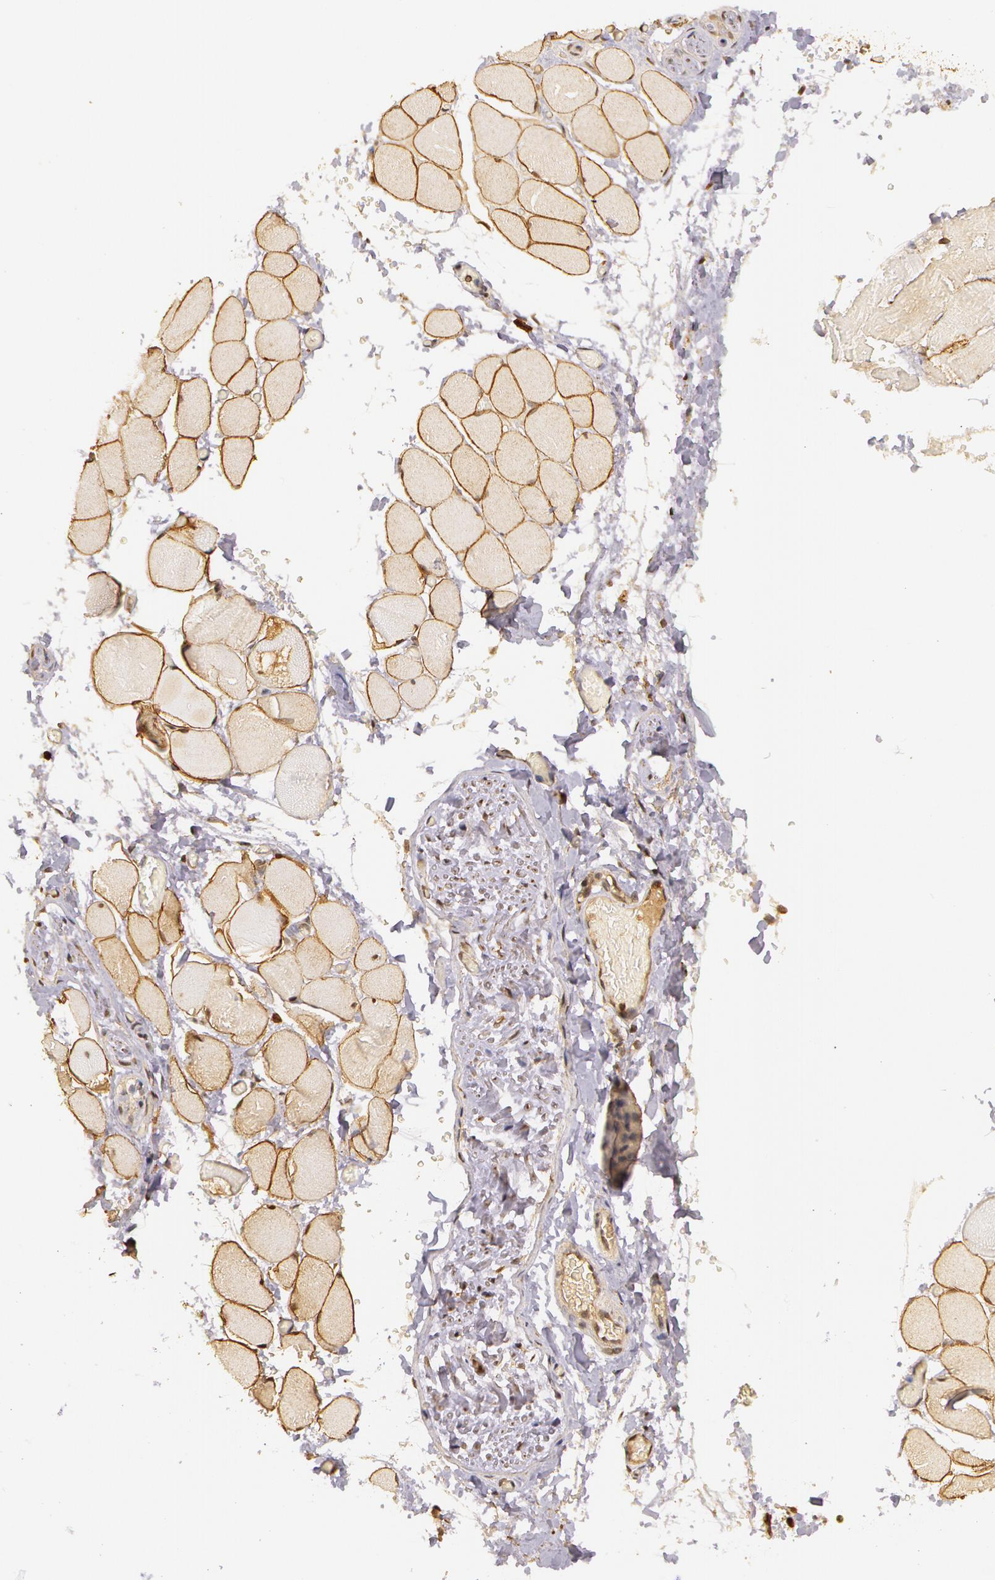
{"staining": {"intensity": "moderate", "quantity": ">75%", "location": "cytoplasmic/membranous"}, "tissue": "skeletal muscle", "cell_type": "Myocytes", "image_type": "normal", "snomed": [{"axis": "morphology", "description": "Normal tissue, NOS"}, {"axis": "topography", "description": "Skeletal muscle"}, {"axis": "topography", "description": "Soft tissue"}], "caption": "A brown stain highlights moderate cytoplasmic/membranous positivity of a protein in myocytes of normal human skeletal muscle. The staining was performed using DAB (3,3'-diaminobenzidine), with brown indicating positive protein expression. Nuclei are stained blue with hematoxylin.", "gene": "ASCC2", "patient": {"sex": "female", "age": 58}}